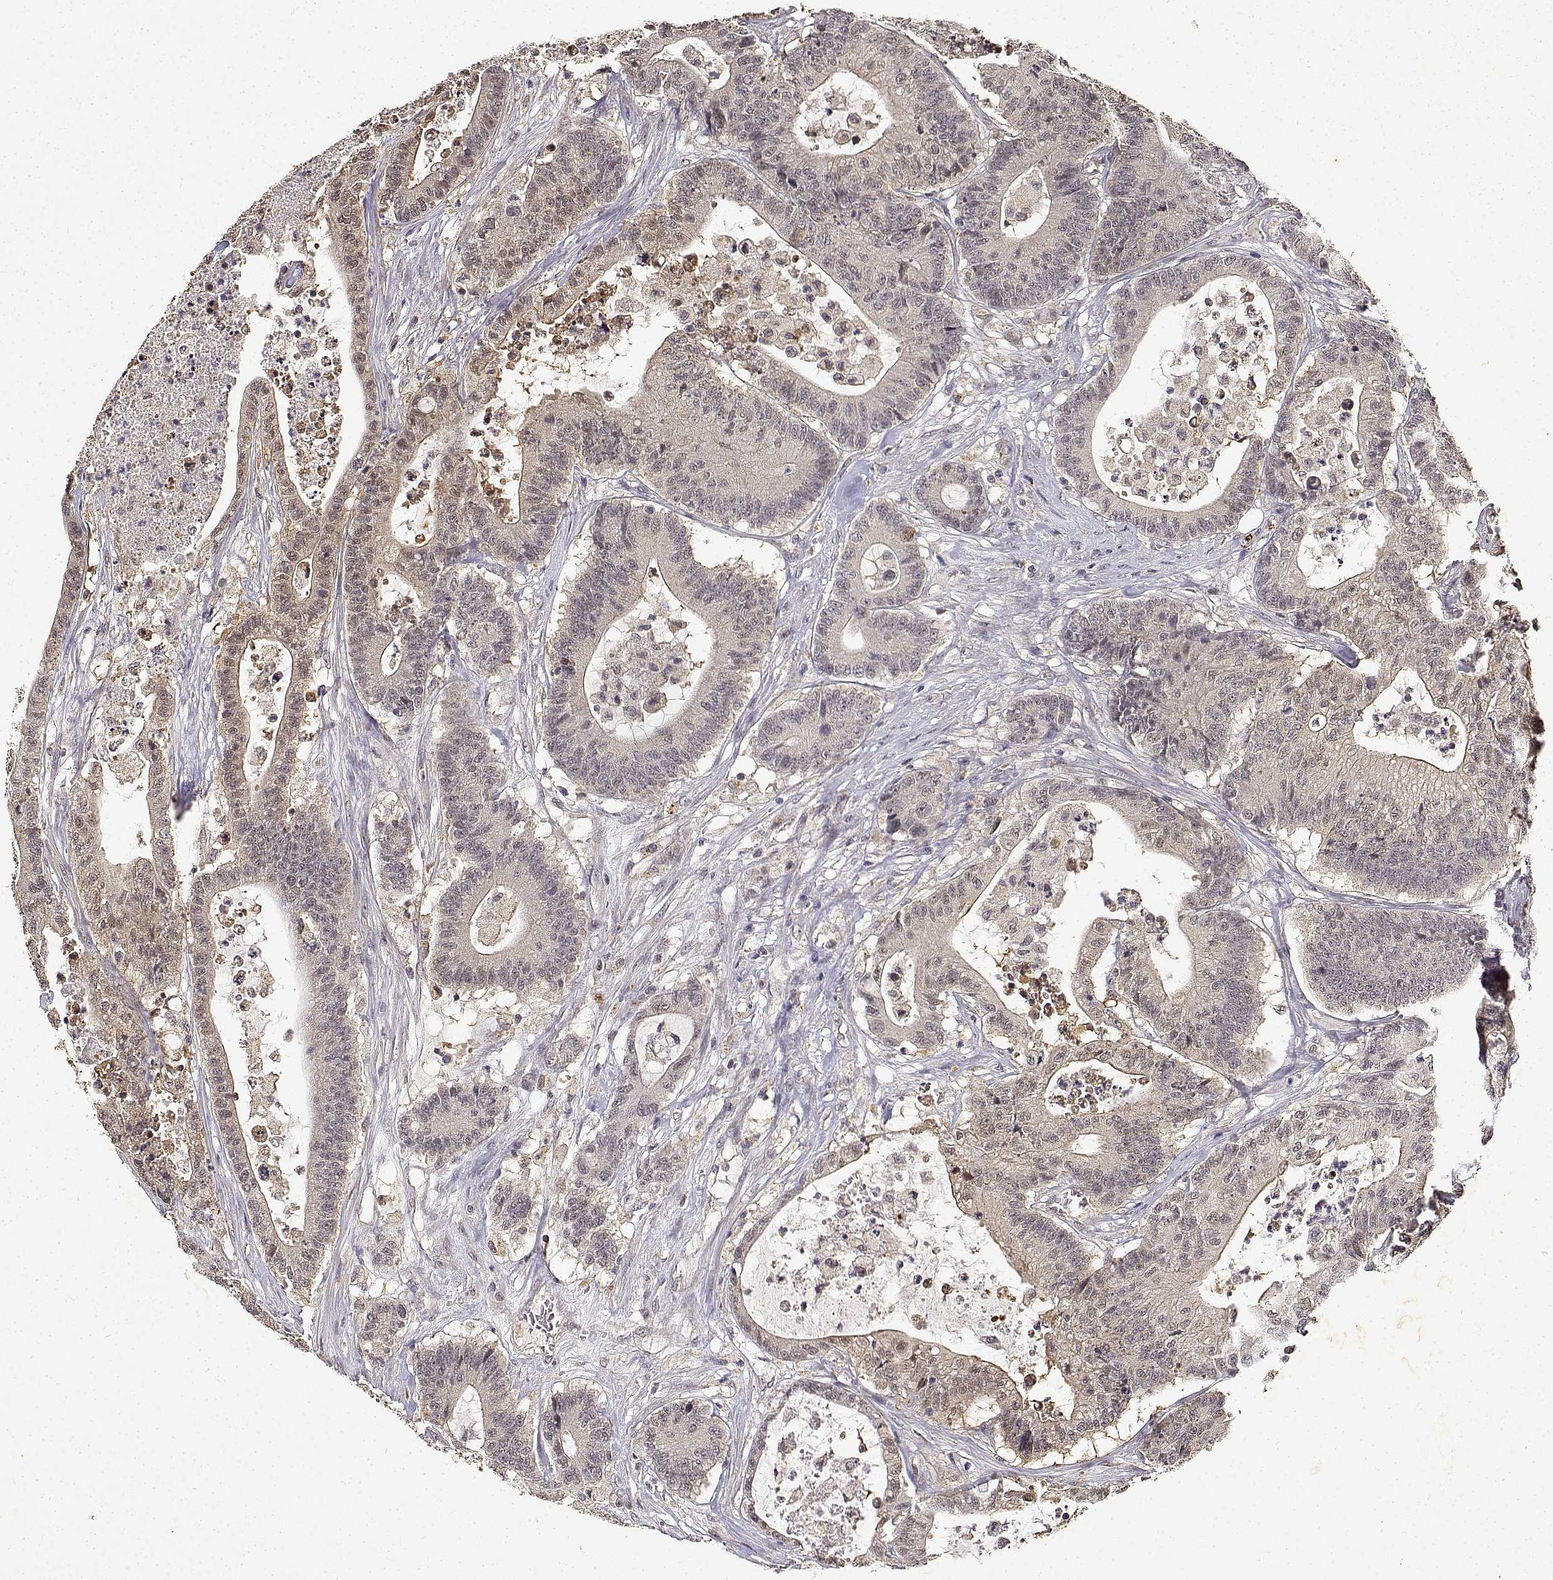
{"staining": {"intensity": "weak", "quantity": "<25%", "location": "cytoplasmic/membranous"}, "tissue": "colorectal cancer", "cell_type": "Tumor cells", "image_type": "cancer", "snomed": [{"axis": "morphology", "description": "Adenocarcinoma, NOS"}, {"axis": "topography", "description": "Colon"}], "caption": "Image shows no protein positivity in tumor cells of adenocarcinoma (colorectal) tissue. (Brightfield microscopy of DAB (3,3'-diaminobenzidine) IHC at high magnification).", "gene": "BDNF", "patient": {"sex": "female", "age": 84}}